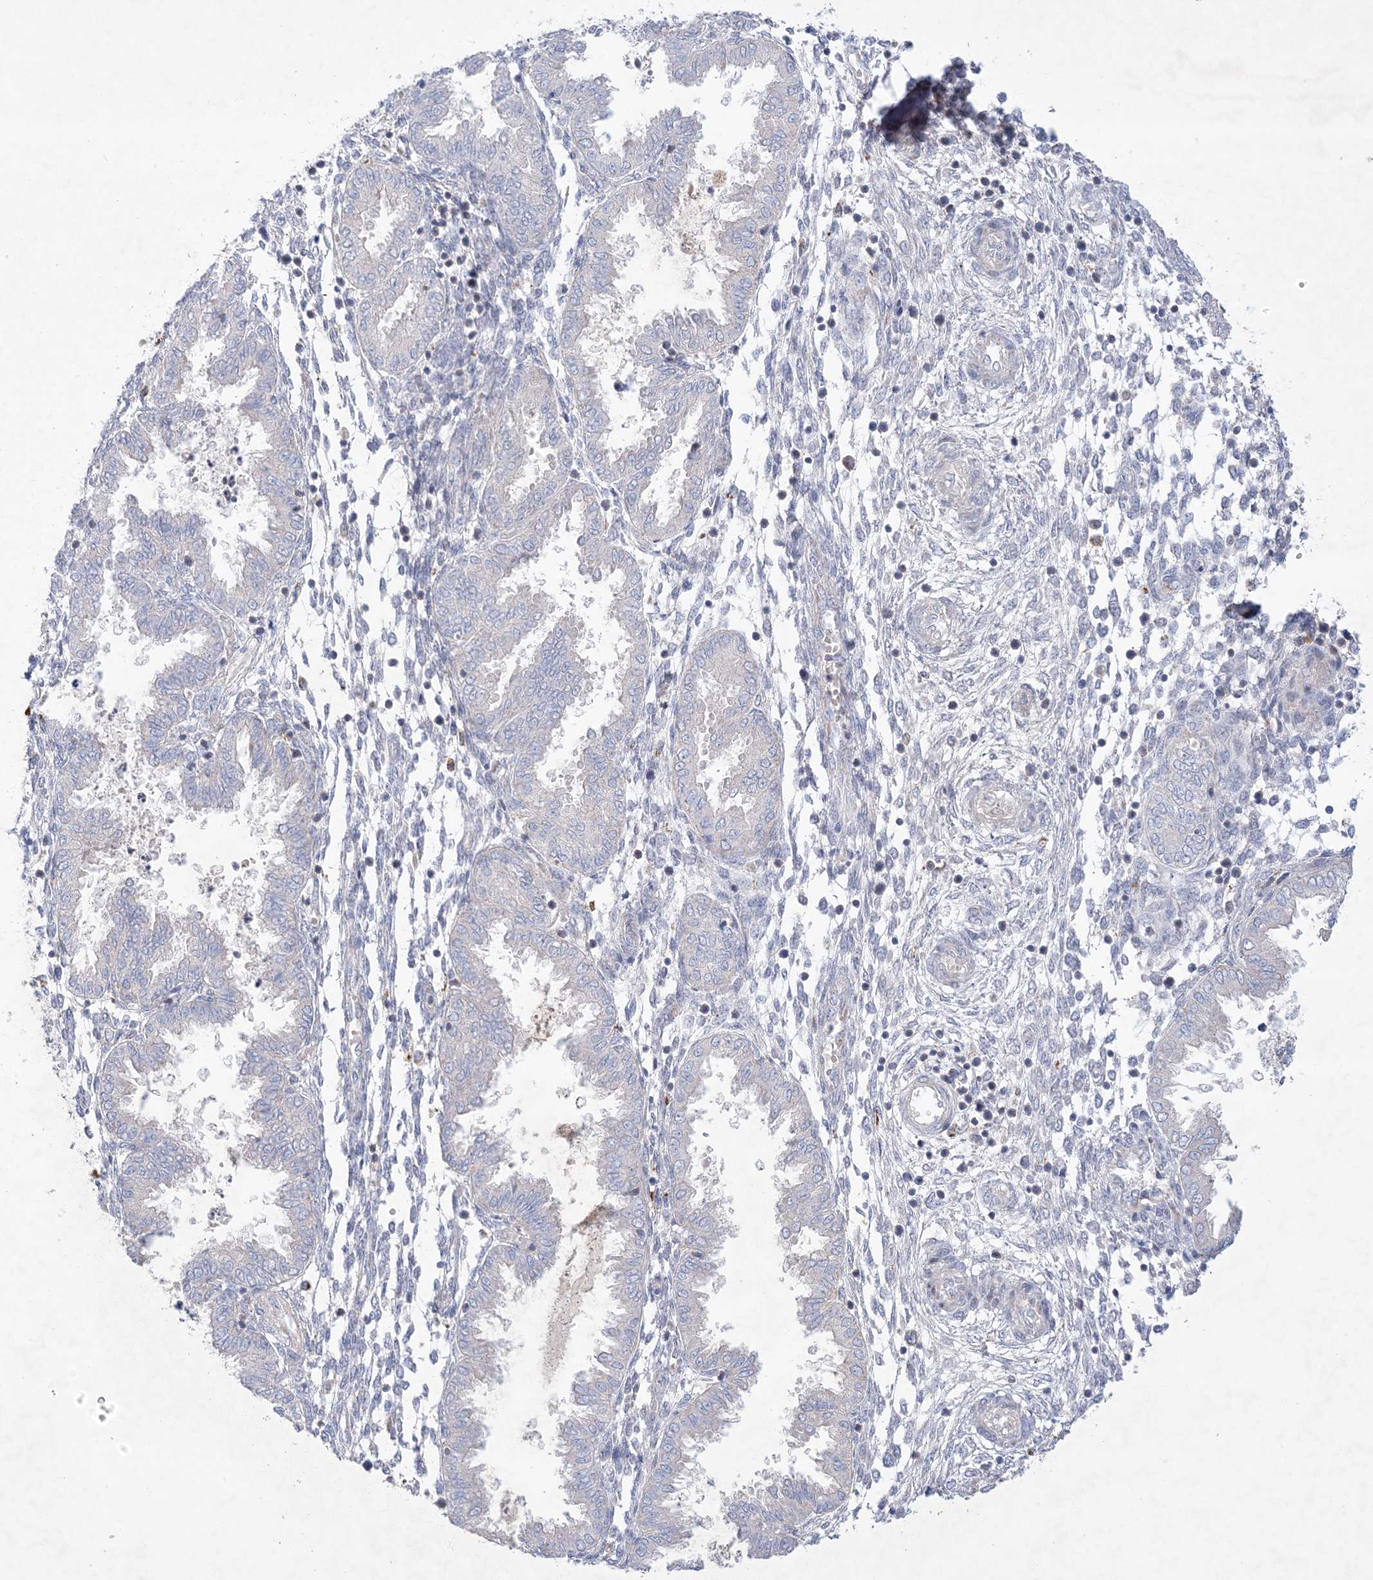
{"staining": {"intensity": "negative", "quantity": "none", "location": "none"}, "tissue": "endometrium", "cell_type": "Cells in endometrial stroma", "image_type": "normal", "snomed": [{"axis": "morphology", "description": "Normal tissue, NOS"}, {"axis": "topography", "description": "Endometrium"}], "caption": "Immunohistochemistry micrograph of benign human endometrium stained for a protein (brown), which exhibits no positivity in cells in endometrial stroma.", "gene": "KCTD6", "patient": {"sex": "female", "age": 33}}